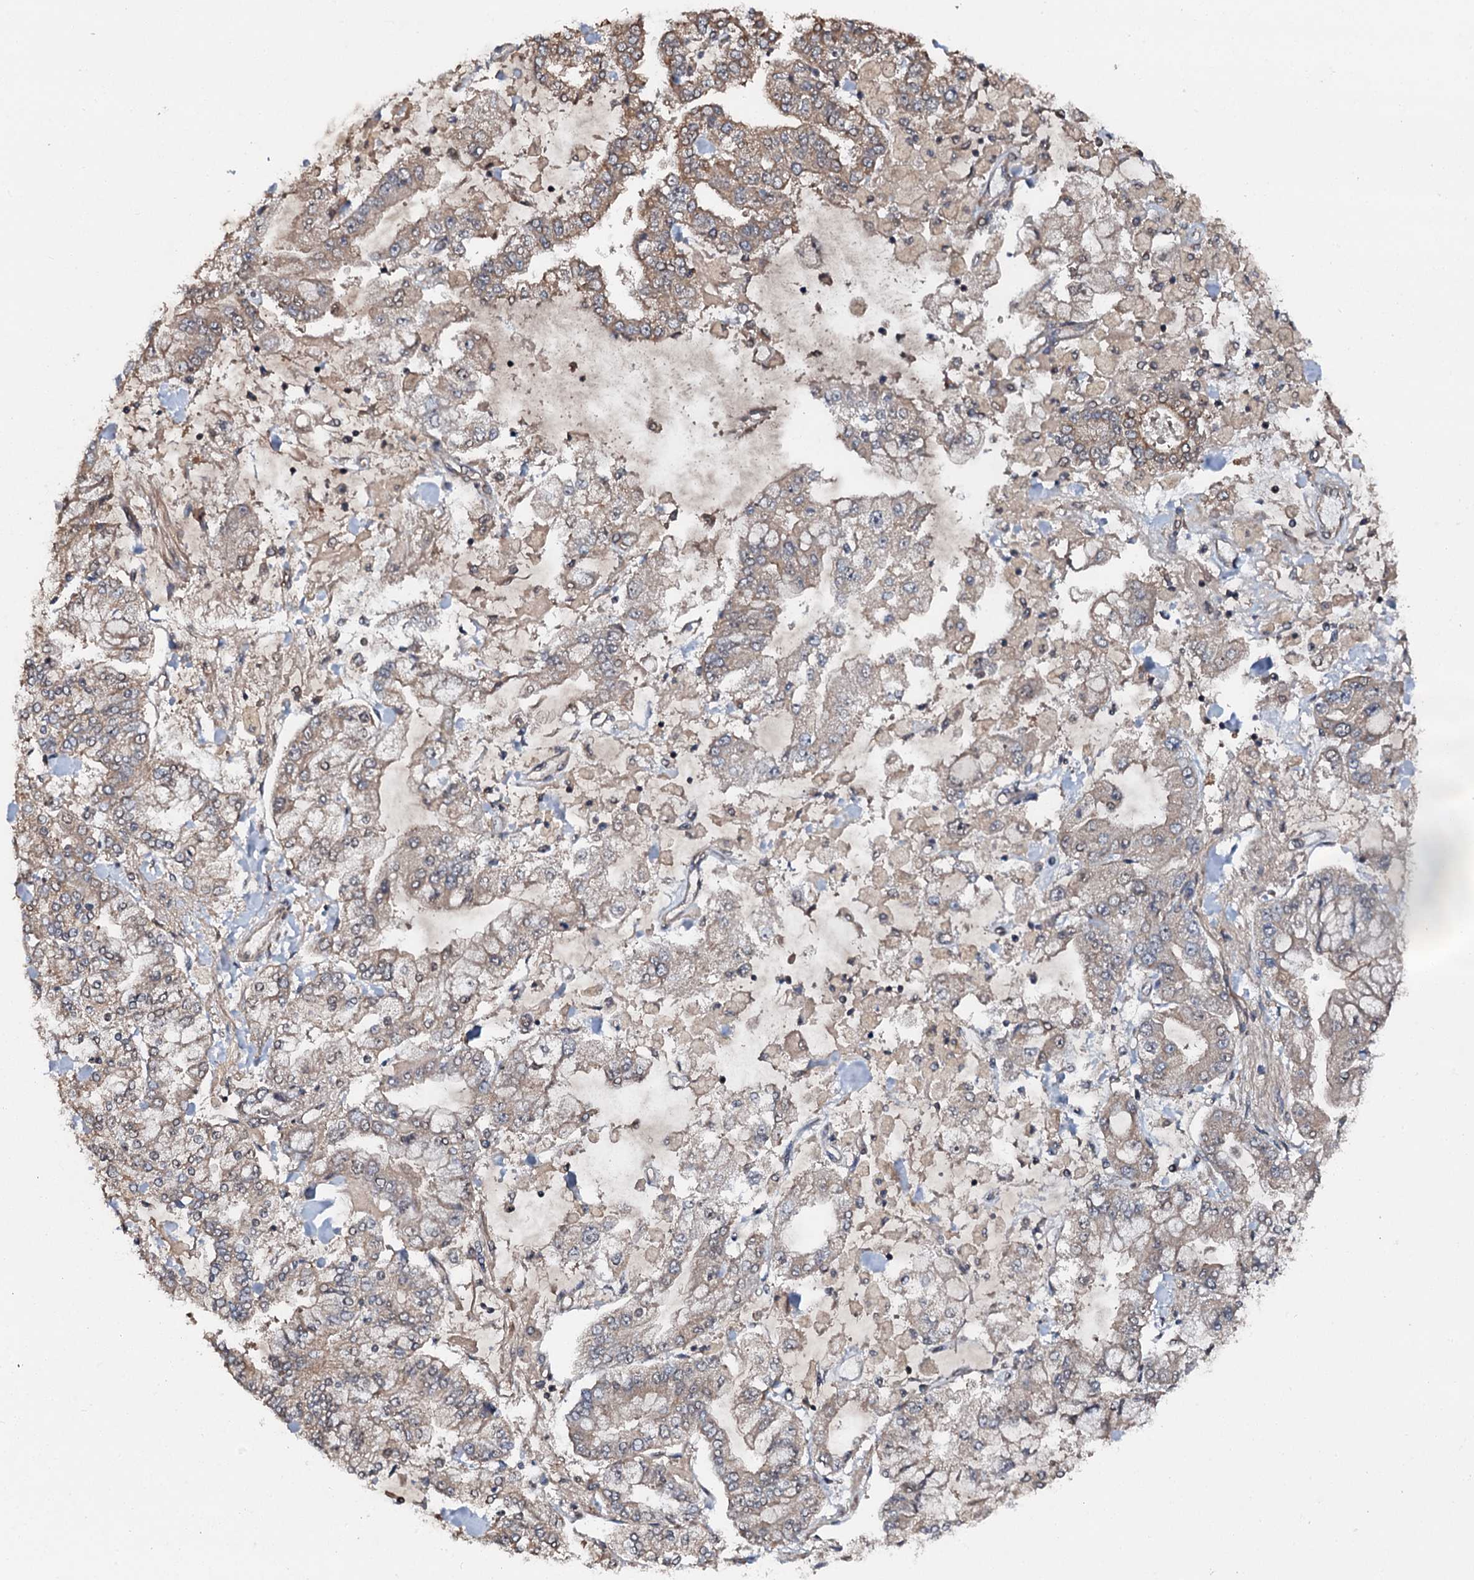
{"staining": {"intensity": "weak", "quantity": "<25%", "location": "cytoplasmic/membranous"}, "tissue": "stomach cancer", "cell_type": "Tumor cells", "image_type": "cancer", "snomed": [{"axis": "morphology", "description": "Normal tissue, NOS"}, {"axis": "morphology", "description": "Adenocarcinoma, NOS"}, {"axis": "topography", "description": "Stomach, upper"}, {"axis": "topography", "description": "Stomach"}], "caption": "Immunohistochemistry of stomach cancer (adenocarcinoma) exhibits no expression in tumor cells.", "gene": "FLYWCH1", "patient": {"sex": "male", "age": 76}}